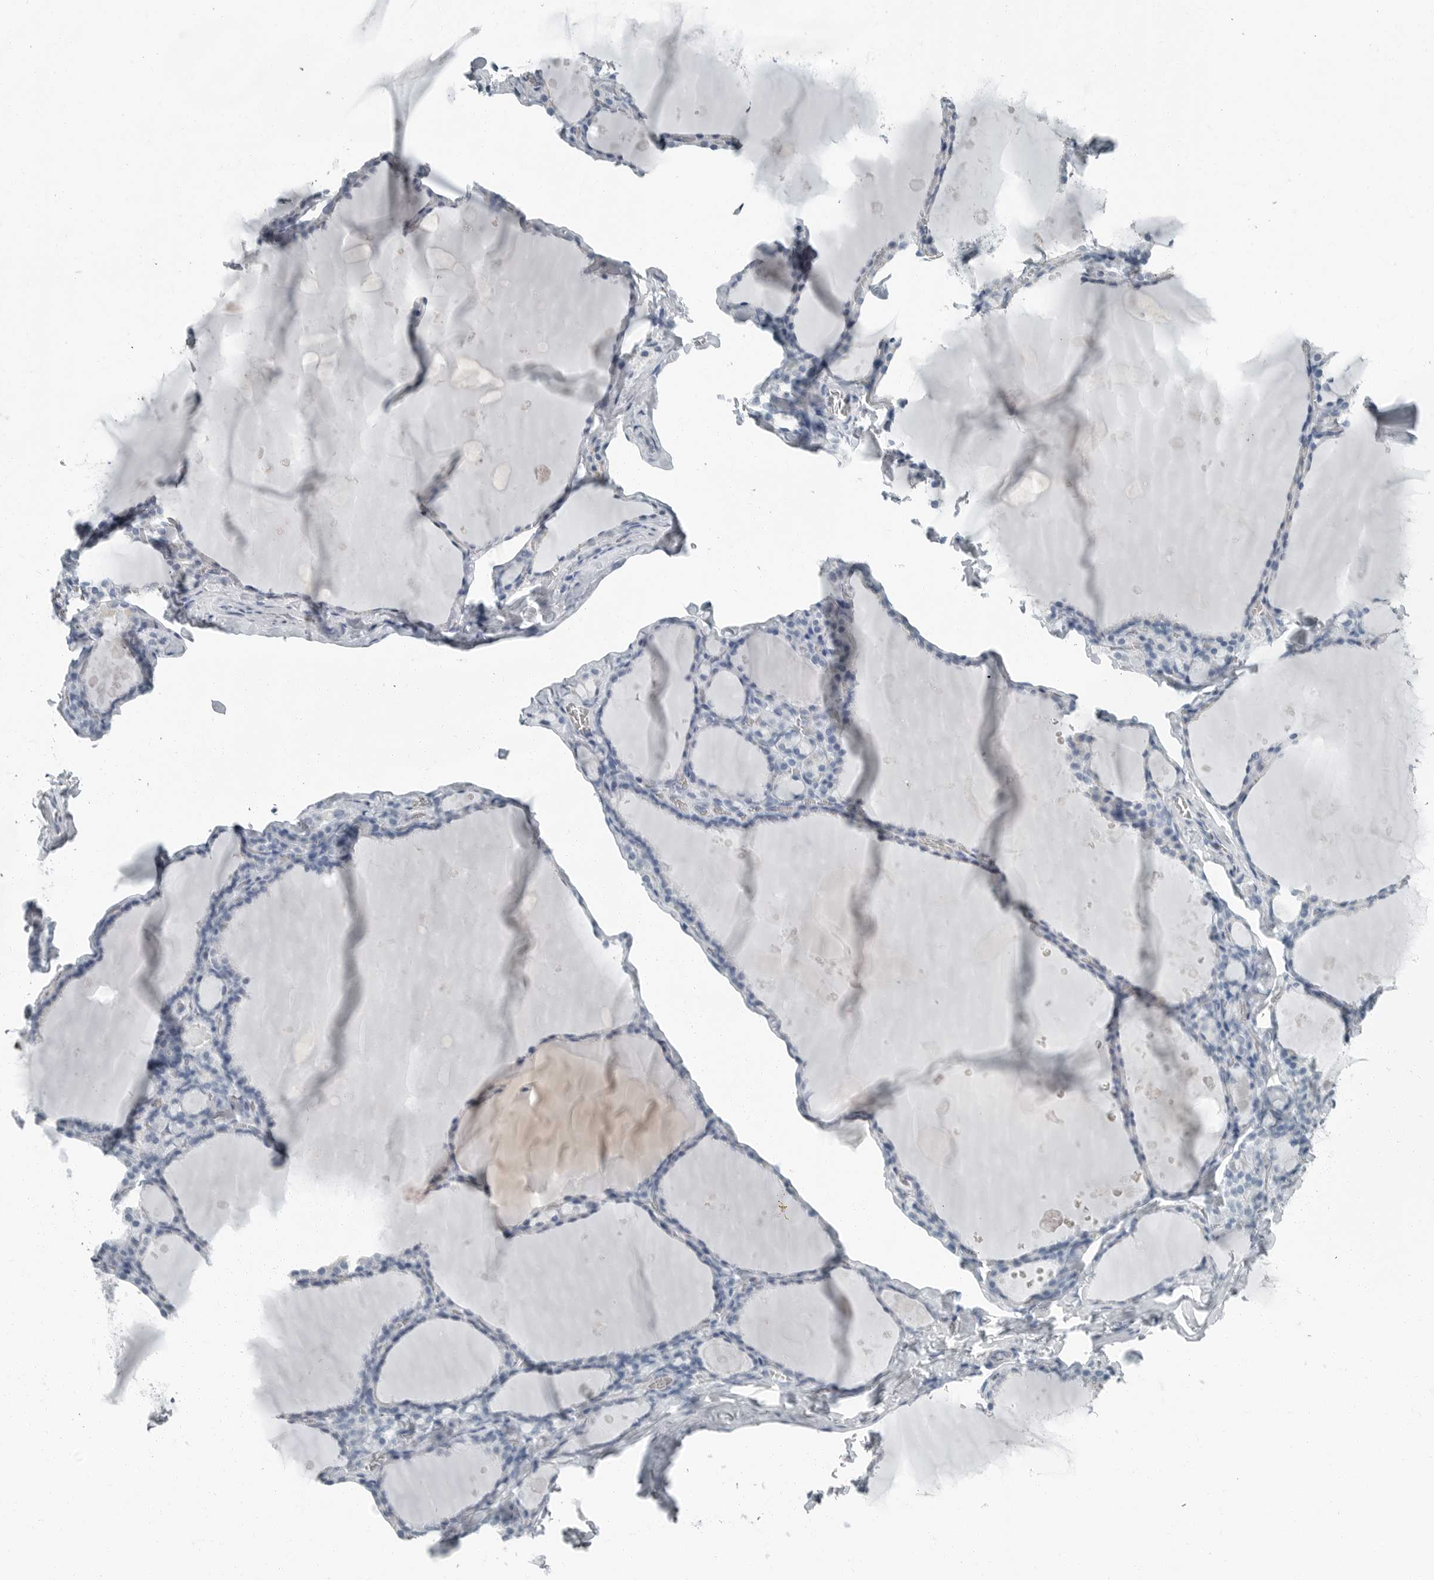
{"staining": {"intensity": "negative", "quantity": "none", "location": "none"}, "tissue": "thyroid gland", "cell_type": "Glandular cells", "image_type": "normal", "snomed": [{"axis": "morphology", "description": "Normal tissue, NOS"}, {"axis": "topography", "description": "Thyroid gland"}], "caption": "Protein analysis of unremarkable thyroid gland demonstrates no significant positivity in glandular cells. (Immunohistochemistry, brightfield microscopy, high magnification).", "gene": "FABP6", "patient": {"sex": "male", "age": 56}}